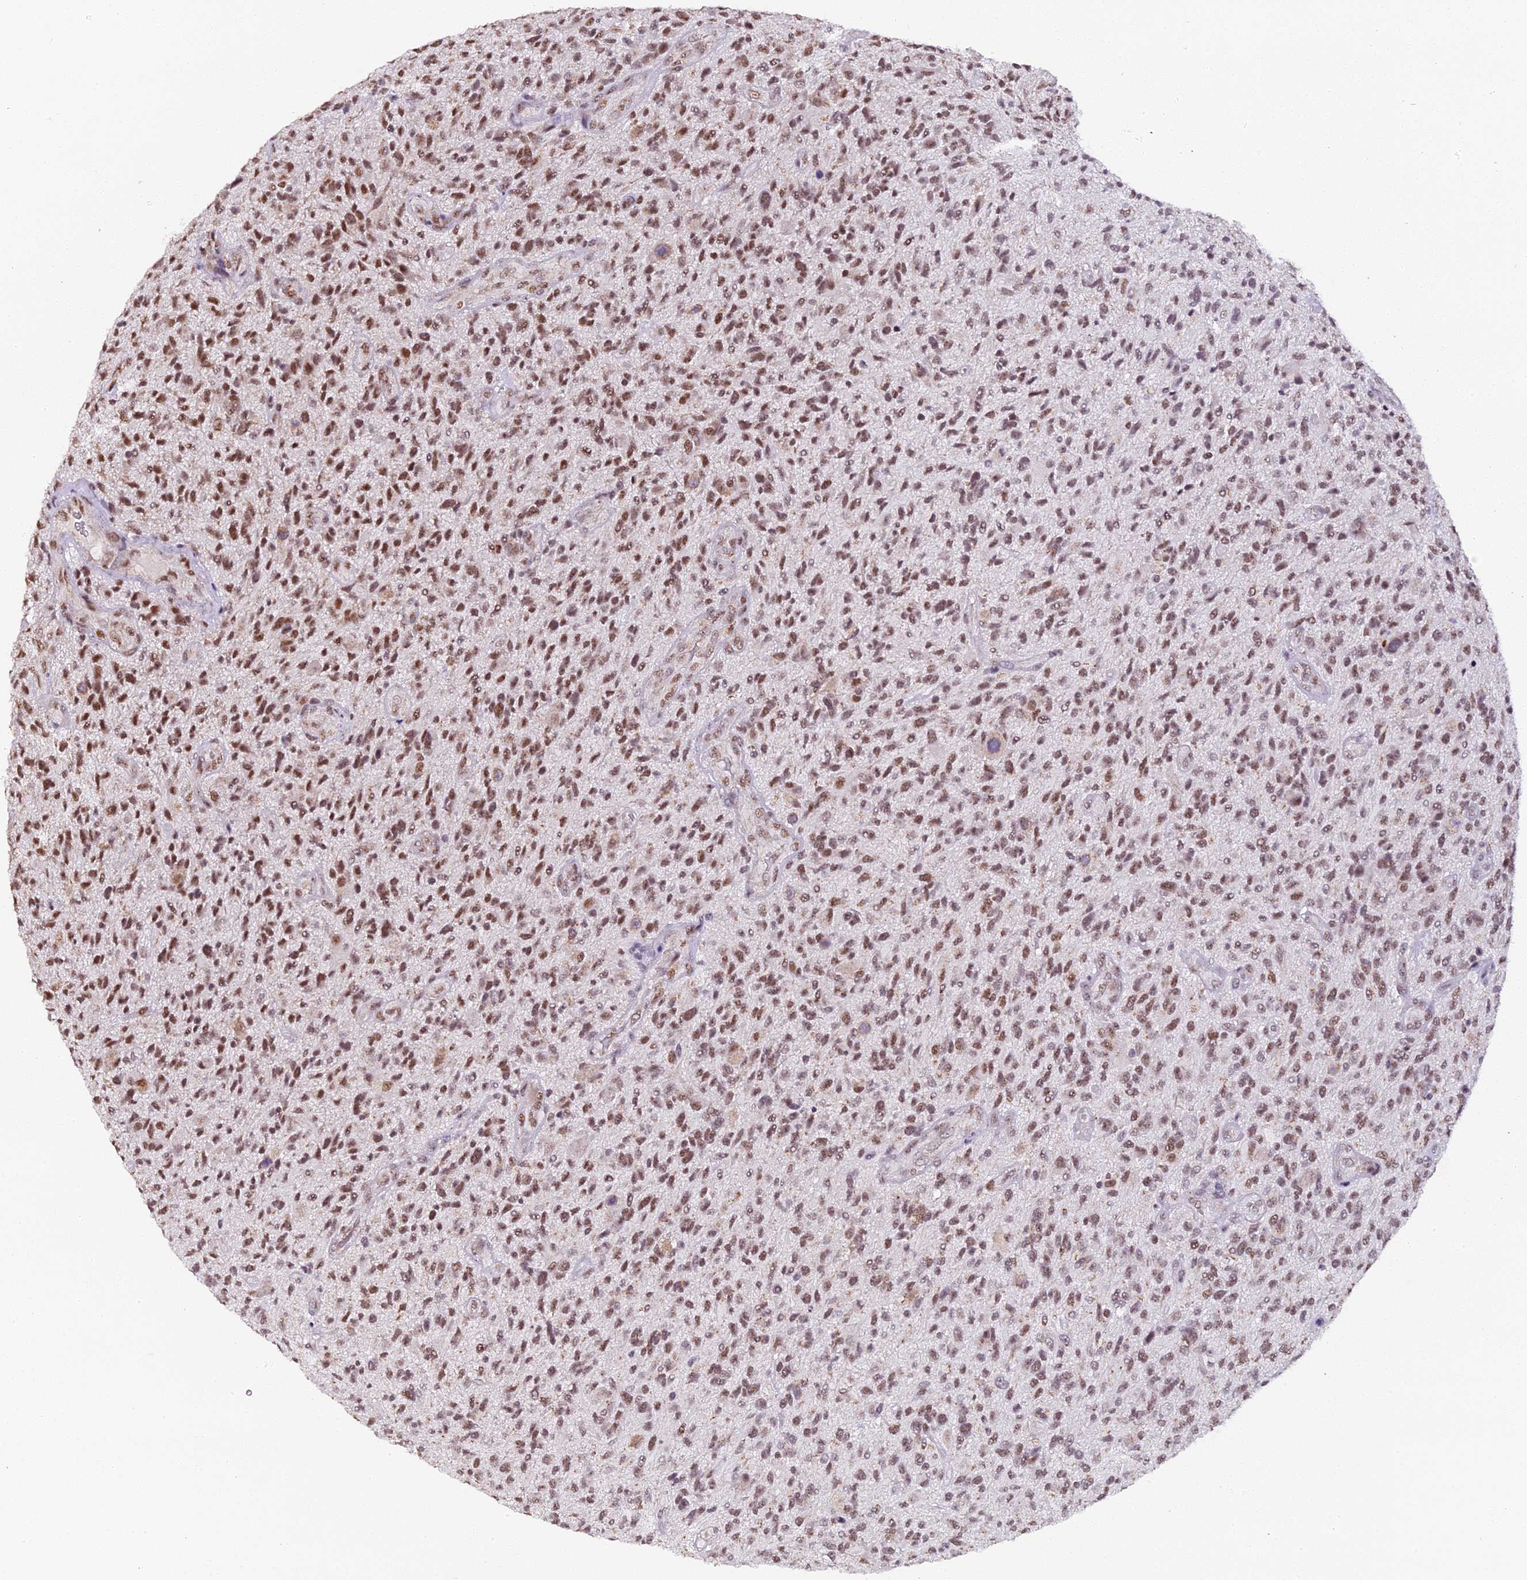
{"staining": {"intensity": "moderate", "quantity": ">75%", "location": "nuclear"}, "tissue": "glioma", "cell_type": "Tumor cells", "image_type": "cancer", "snomed": [{"axis": "morphology", "description": "Glioma, malignant, High grade"}, {"axis": "topography", "description": "Brain"}], "caption": "IHC (DAB) staining of malignant glioma (high-grade) demonstrates moderate nuclear protein positivity in about >75% of tumor cells. The protein is shown in brown color, while the nuclei are stained blue.", "gene": "NCBP1", "patient": {"sex": "male", "age": 47}}